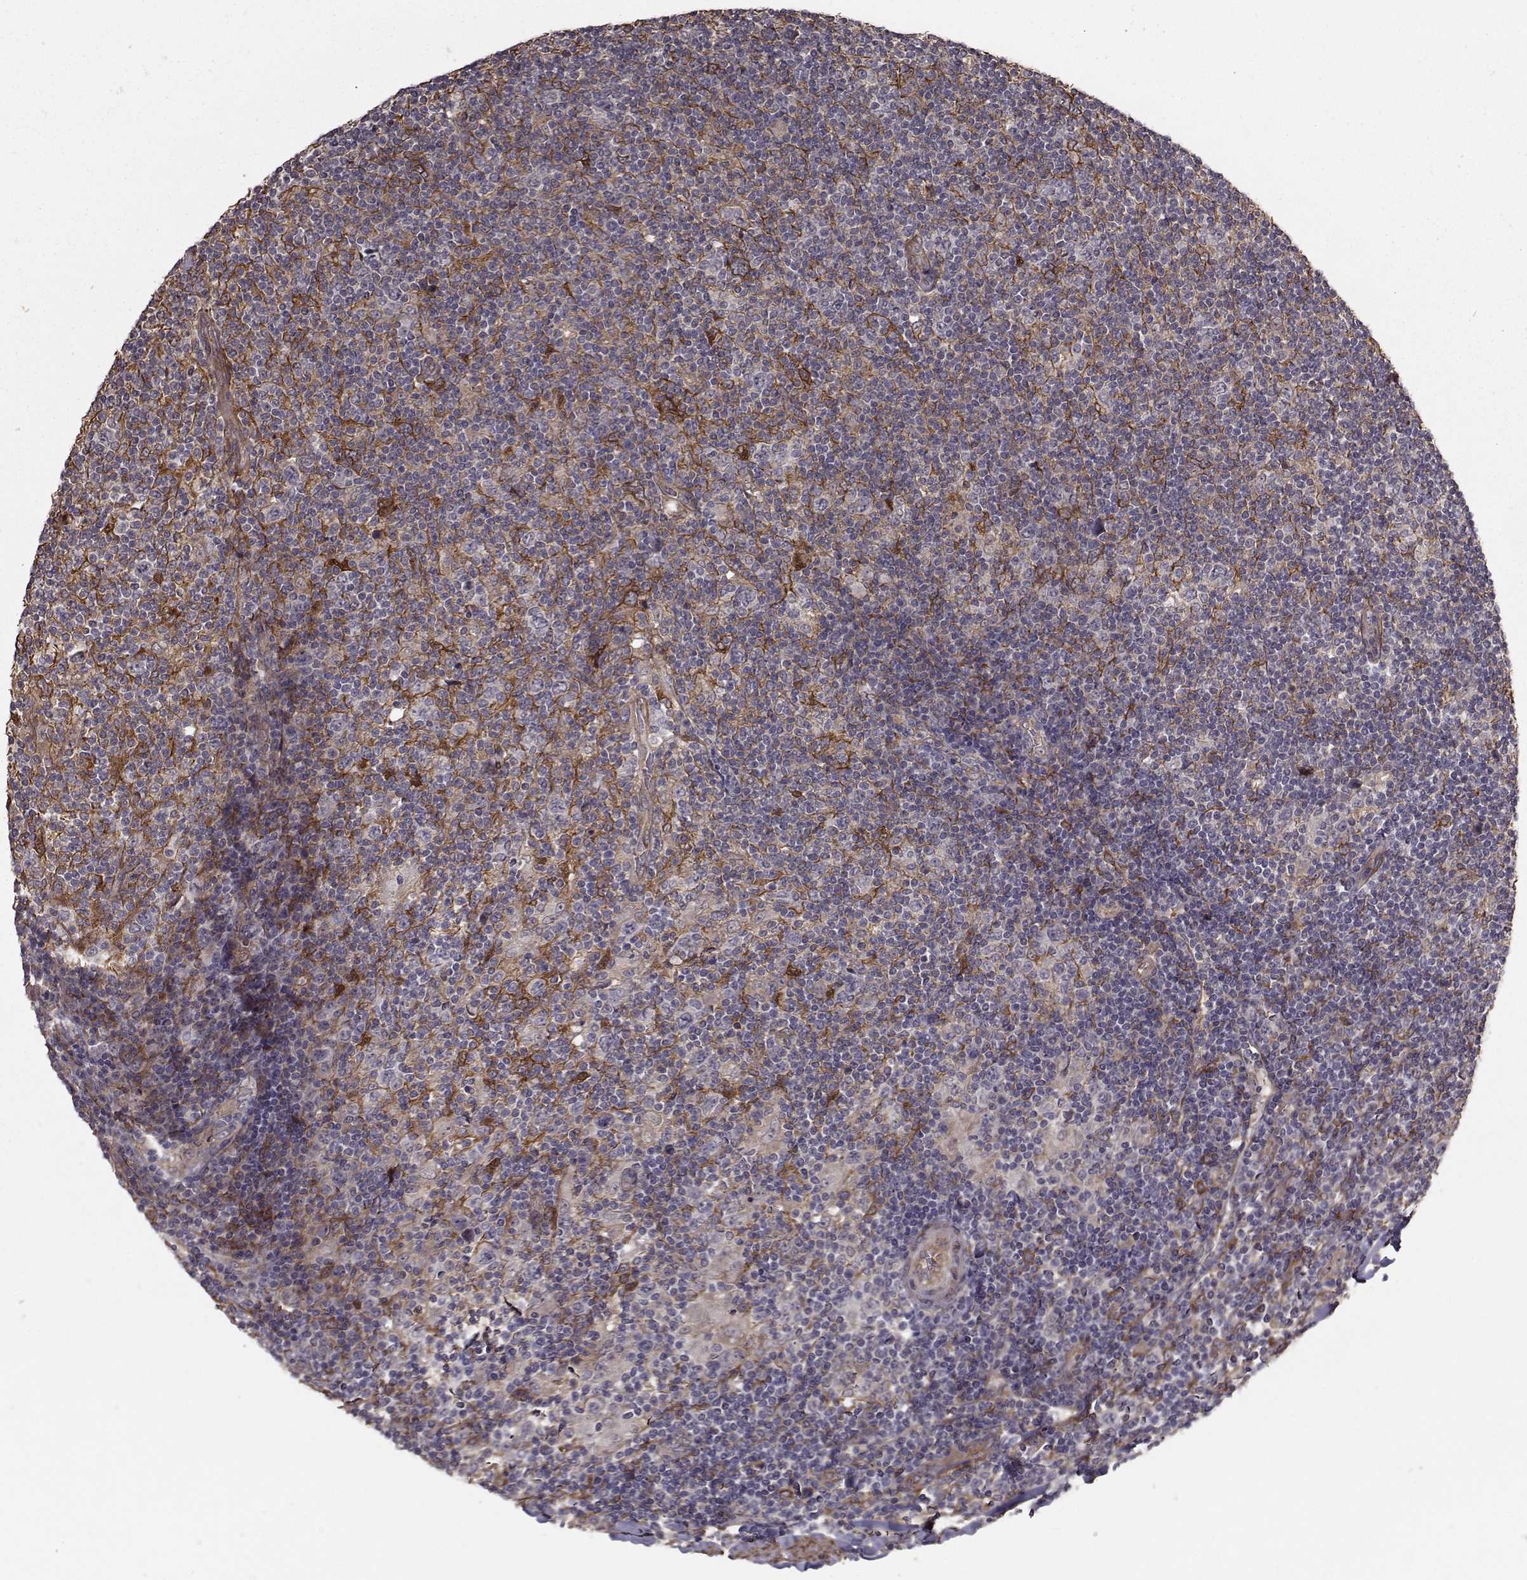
{"staining": {"intensity": "negative", "quantity": "none", "location": "none"}, "tissue": "lymphoma", "cell_type": "Tumor cells", "image_type": "cancer", "snomed": [{"axis": "morphology", "description": "Hodgkin's disease, NOS"}, {"axis": "topography", "description": "Lymph node"}], "caption": "DAB (3,3'-diaminobenzidine) immunohistochemical staining of lymphoma shows no significant staining in tumor cells.", "gene": "TRIP10", "patient": {"sex": "male", "age": 40}}